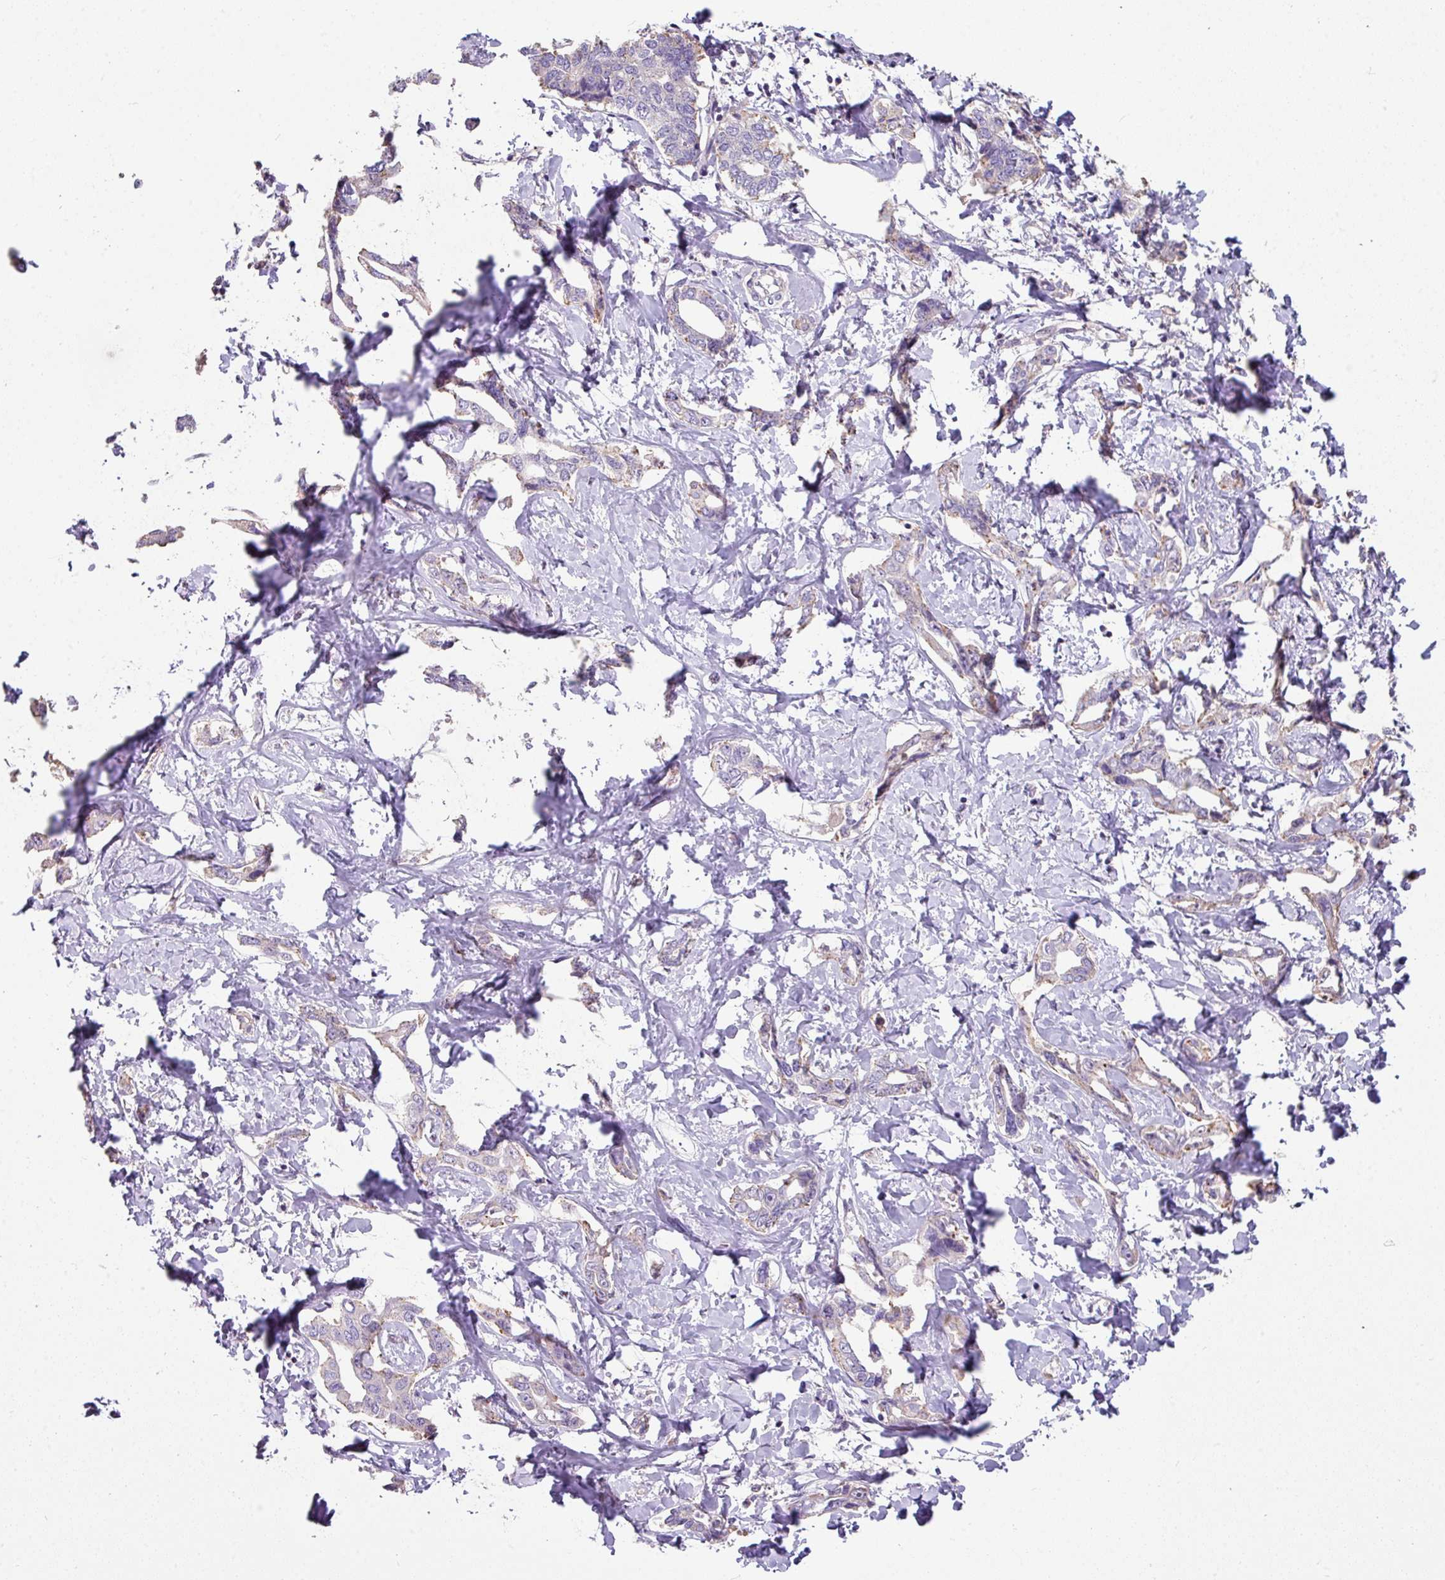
{"staining": {"intensity": "weak", "quantity": "<25%", "location": "cytoplasmic/membranous"}, "tissue": "liver cancer", "cell_type": "Tumor cells", "image_type": "cancer", "snomed": [{"axis": "morphology", "description": "Cholangiocarcinoma"}, {"axis": "topography", "description": "Liver"}], "caption": "This photomicrograph is of liver cancer stained with IHC to label a protein in brown with the nuclei are counter-stained blue. There is no expression in tumor cells.", "gene": "LRRC9", "patient": {"sex": "male", "age": 59}}